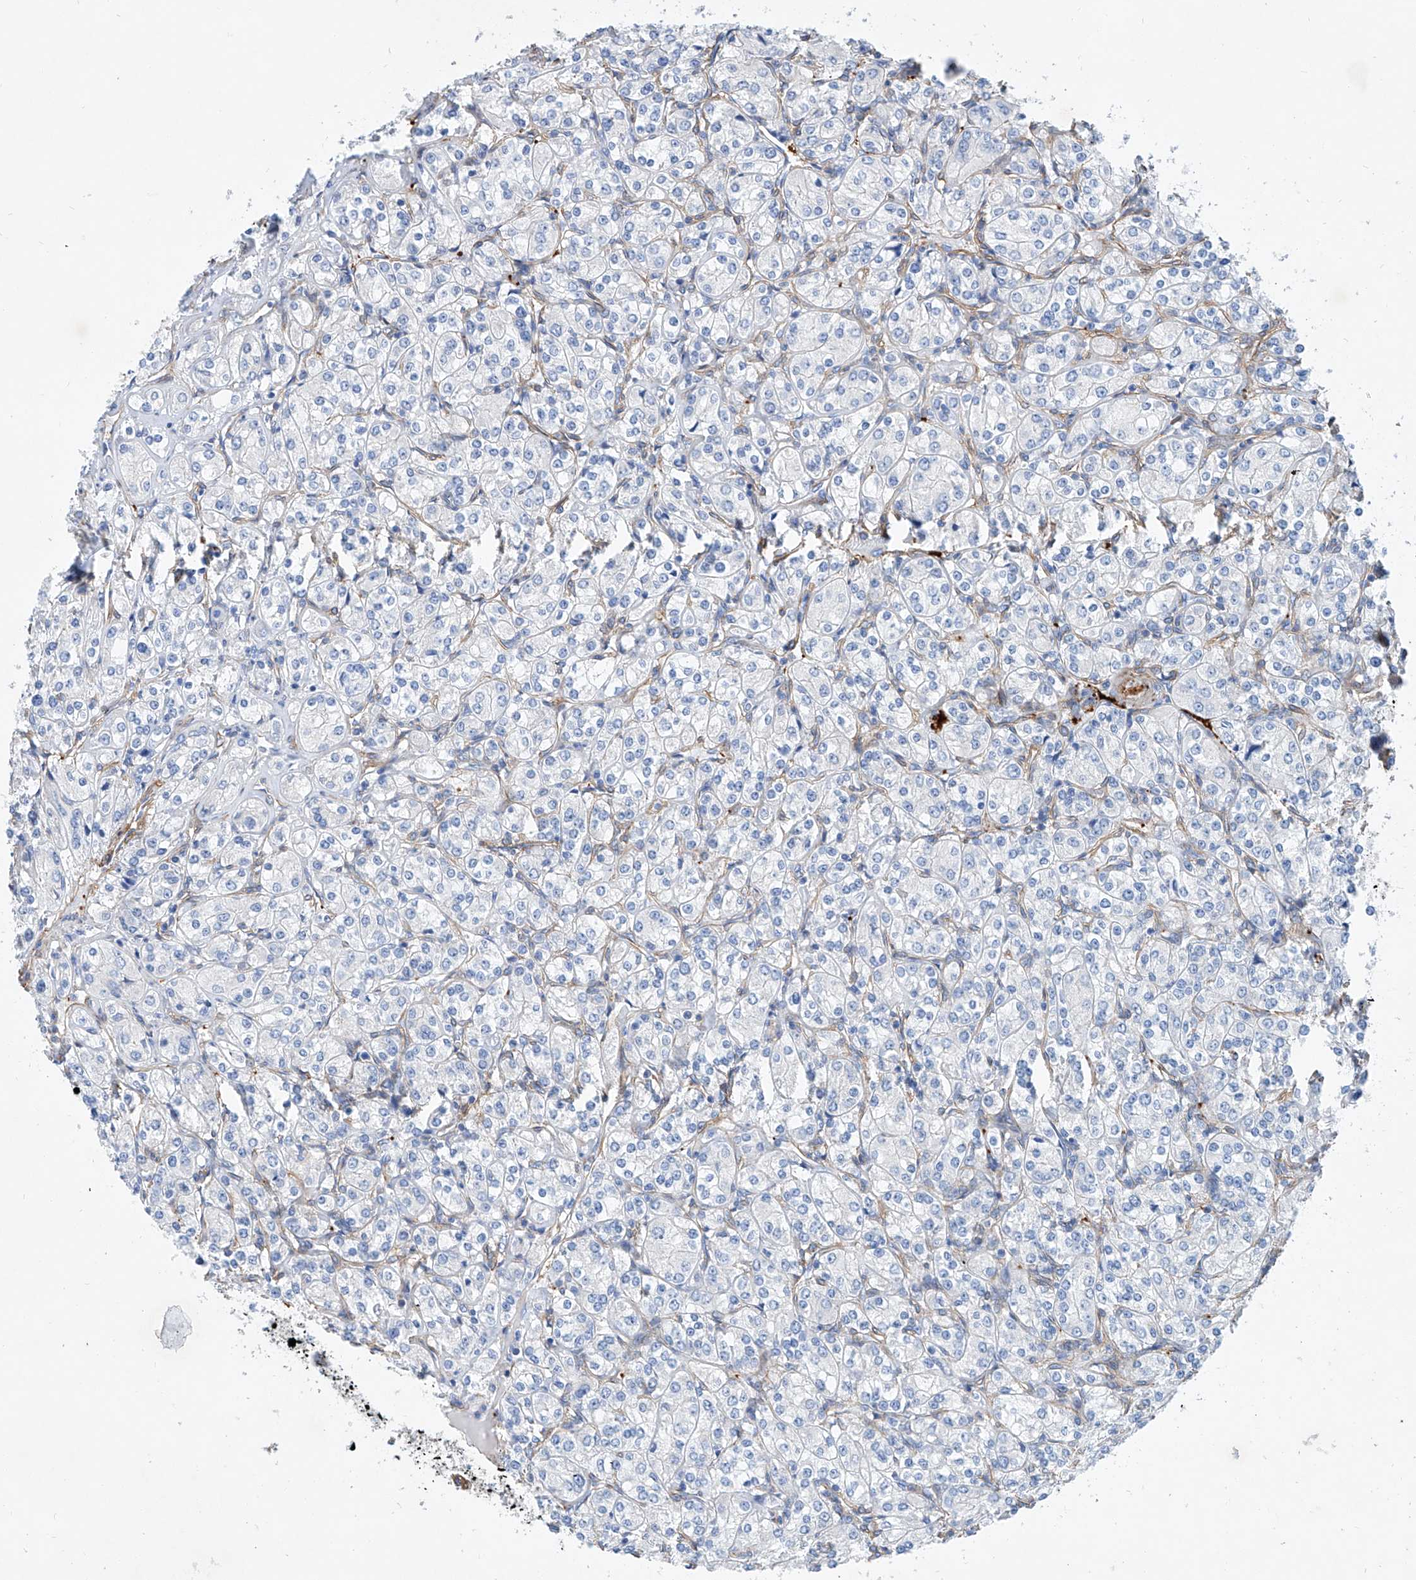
{"staining": {"intensity": "negative", "quantity": "none", "location": "none"}, "tissue": "renal cancer", "cell_type": "Tumor cells", "image_type": "cancer", "snomed": [{"axis": "morphology", "description": "Adenocarcinoma, NOS"}, {"axis": "topography", "description": "Kidney"}], "caption": "Immunohistochemical staining of human renal adenocarcinoma displays no significant staining in tumor cells.", "gene": "TAS2R60", "patient": {"sex": "male", "age": 77}}